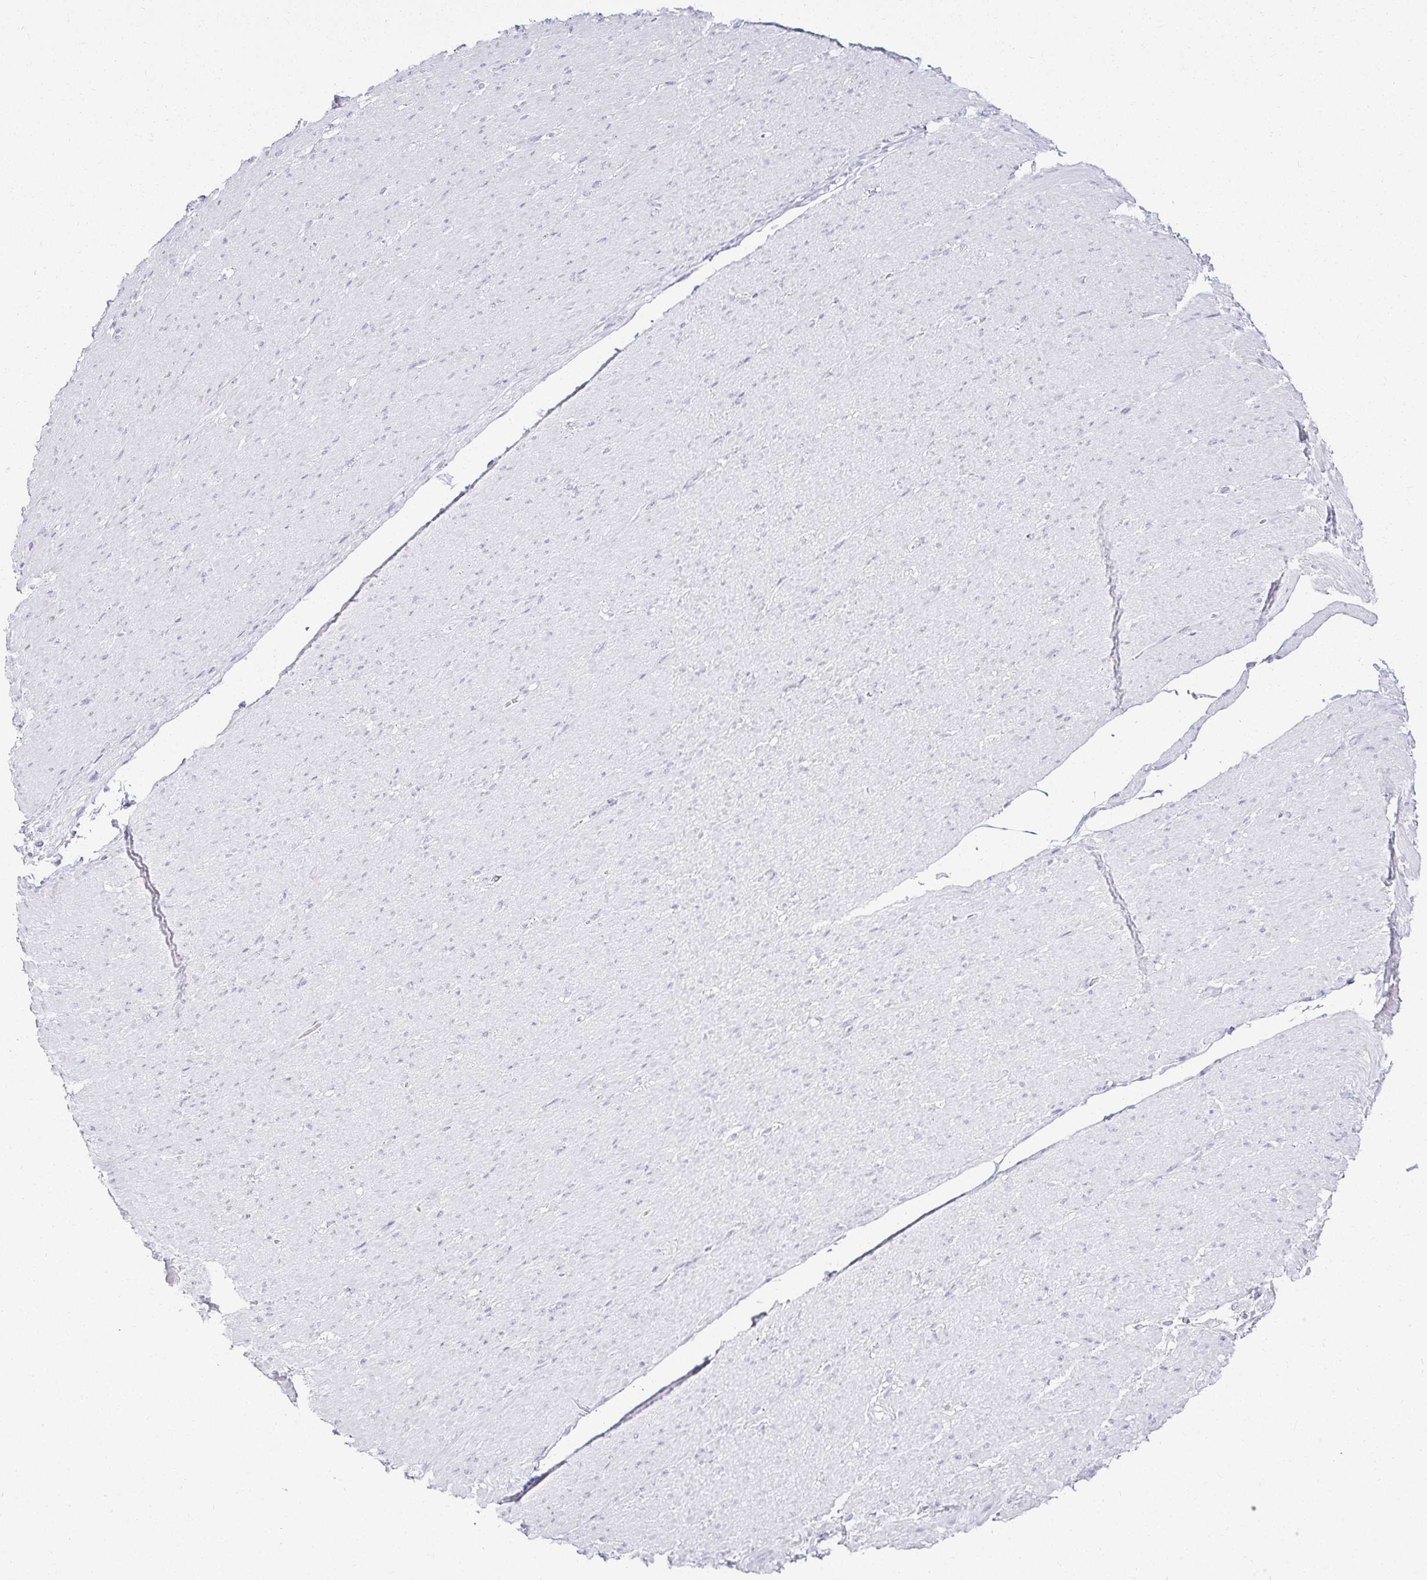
{"staining": {"intensity": "negative", "quantity": "none", "location": "none"}, "tissue": "smooth muscle", "cell_type": "Smooth muscle cells", "image_type": "normal", "snomed": [{"axis": "morphology", "description": "Normal tissue, NOS"}, {"axis": "topography", "description": "Smooth muscle"}, {"axis": "topography", "description": "Rectum"}], "caption": "Protein analysis of unremarkable smooth muscle displays no significant staining in smooth muscle cells. Nuclei are stained in blue.", "gene": "ACAN", "patient": {"sex": "male", "age": 53}}